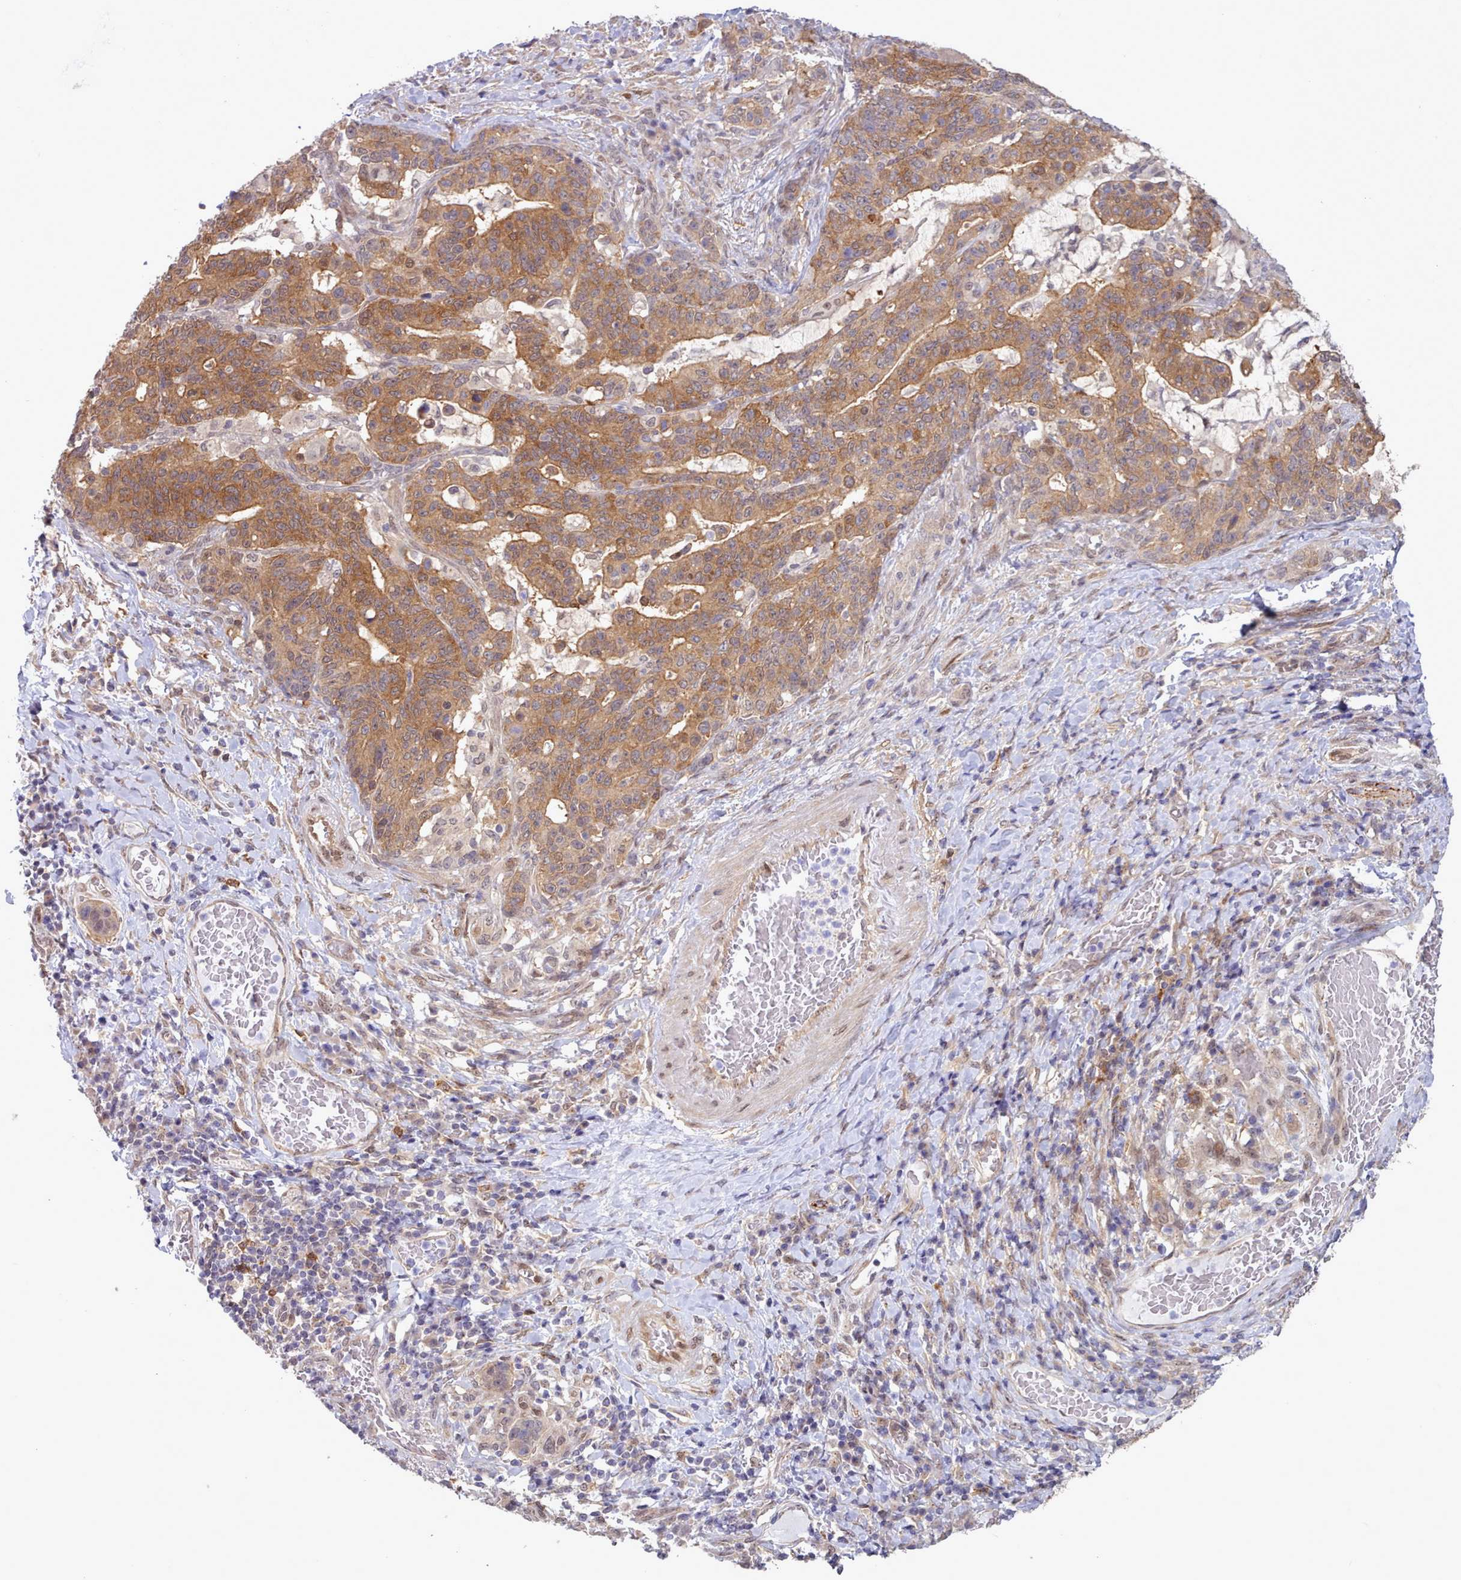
{"staining": {"intensity": "moderate", "quantity": ">75%", "location": "cytoplasmic/membranous"}, "tissue": "stomach cancer", "cell_type": "Tumor cells", "image_type": "cancer", "snomed": [{"axis": "morphology", "description": "Normal tissue, NOS"}, {"axis": "morphology", "description": "Adenocarcinoma, NOS"}, {"axis": "topography", "description": "Stomach"}], "caption": "IHC histopathology image of human stomach adenocarcinoma stained for a protein (brown), which demonstrates medium levels of moderate cytoplasmic/membranous staining in about >75% of tumor cells.", "gene": "CES3", "patient": {"sex": "female", "age": 64}}